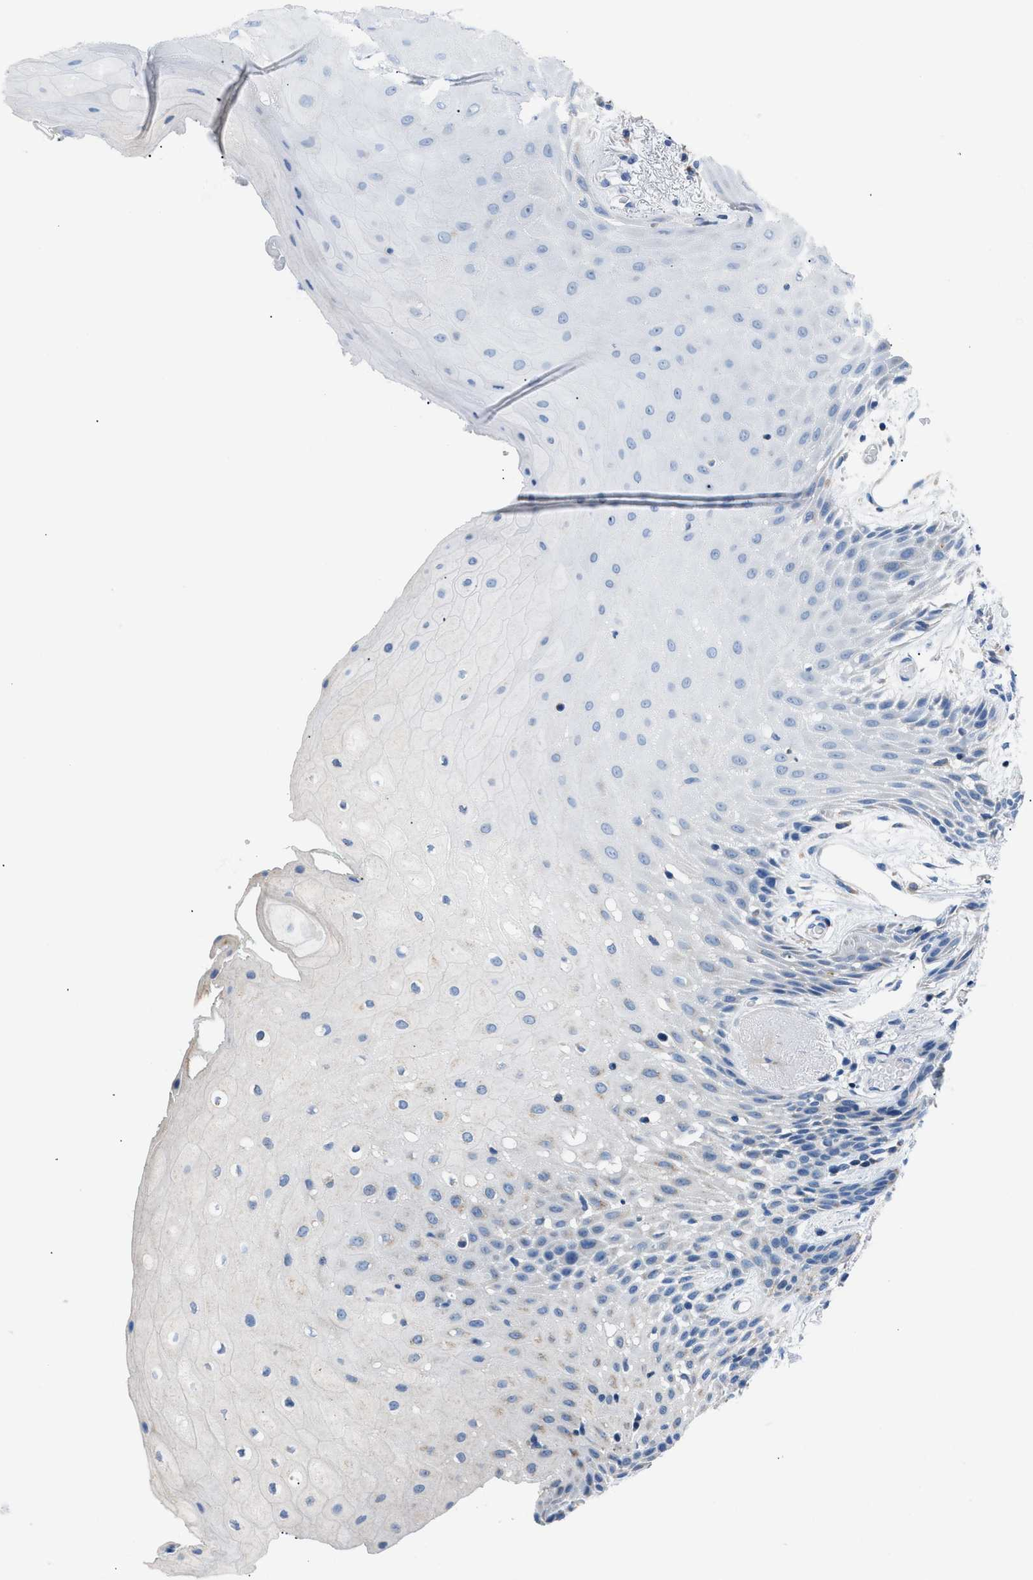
{"staining": {"intensity": "negative", "quantity": "none", "location": "none"}, "tissue": "oral mucosa", "cell_type": "Squamous epithelial cells", "image_type": "normal", "snomed": [{"axis": "morphology", "description": "Normal tissue, NOS"}, {"axis": "morphology", "description": "Squamous cell carcinoma, NOS"}, {"axis": "topography", "description": "Oral tissue"}, {"axis": "topography", "description": "Salivary gland"}, {"axis": "topography", "description": "Head-Neck"}], "caption": "The histopathology image demonstrates no staining of squamous epithelial cells in unremarkable oral mucosa.", "gene": "ILDR1", "patient": {"sex": "female", "age": 62}}